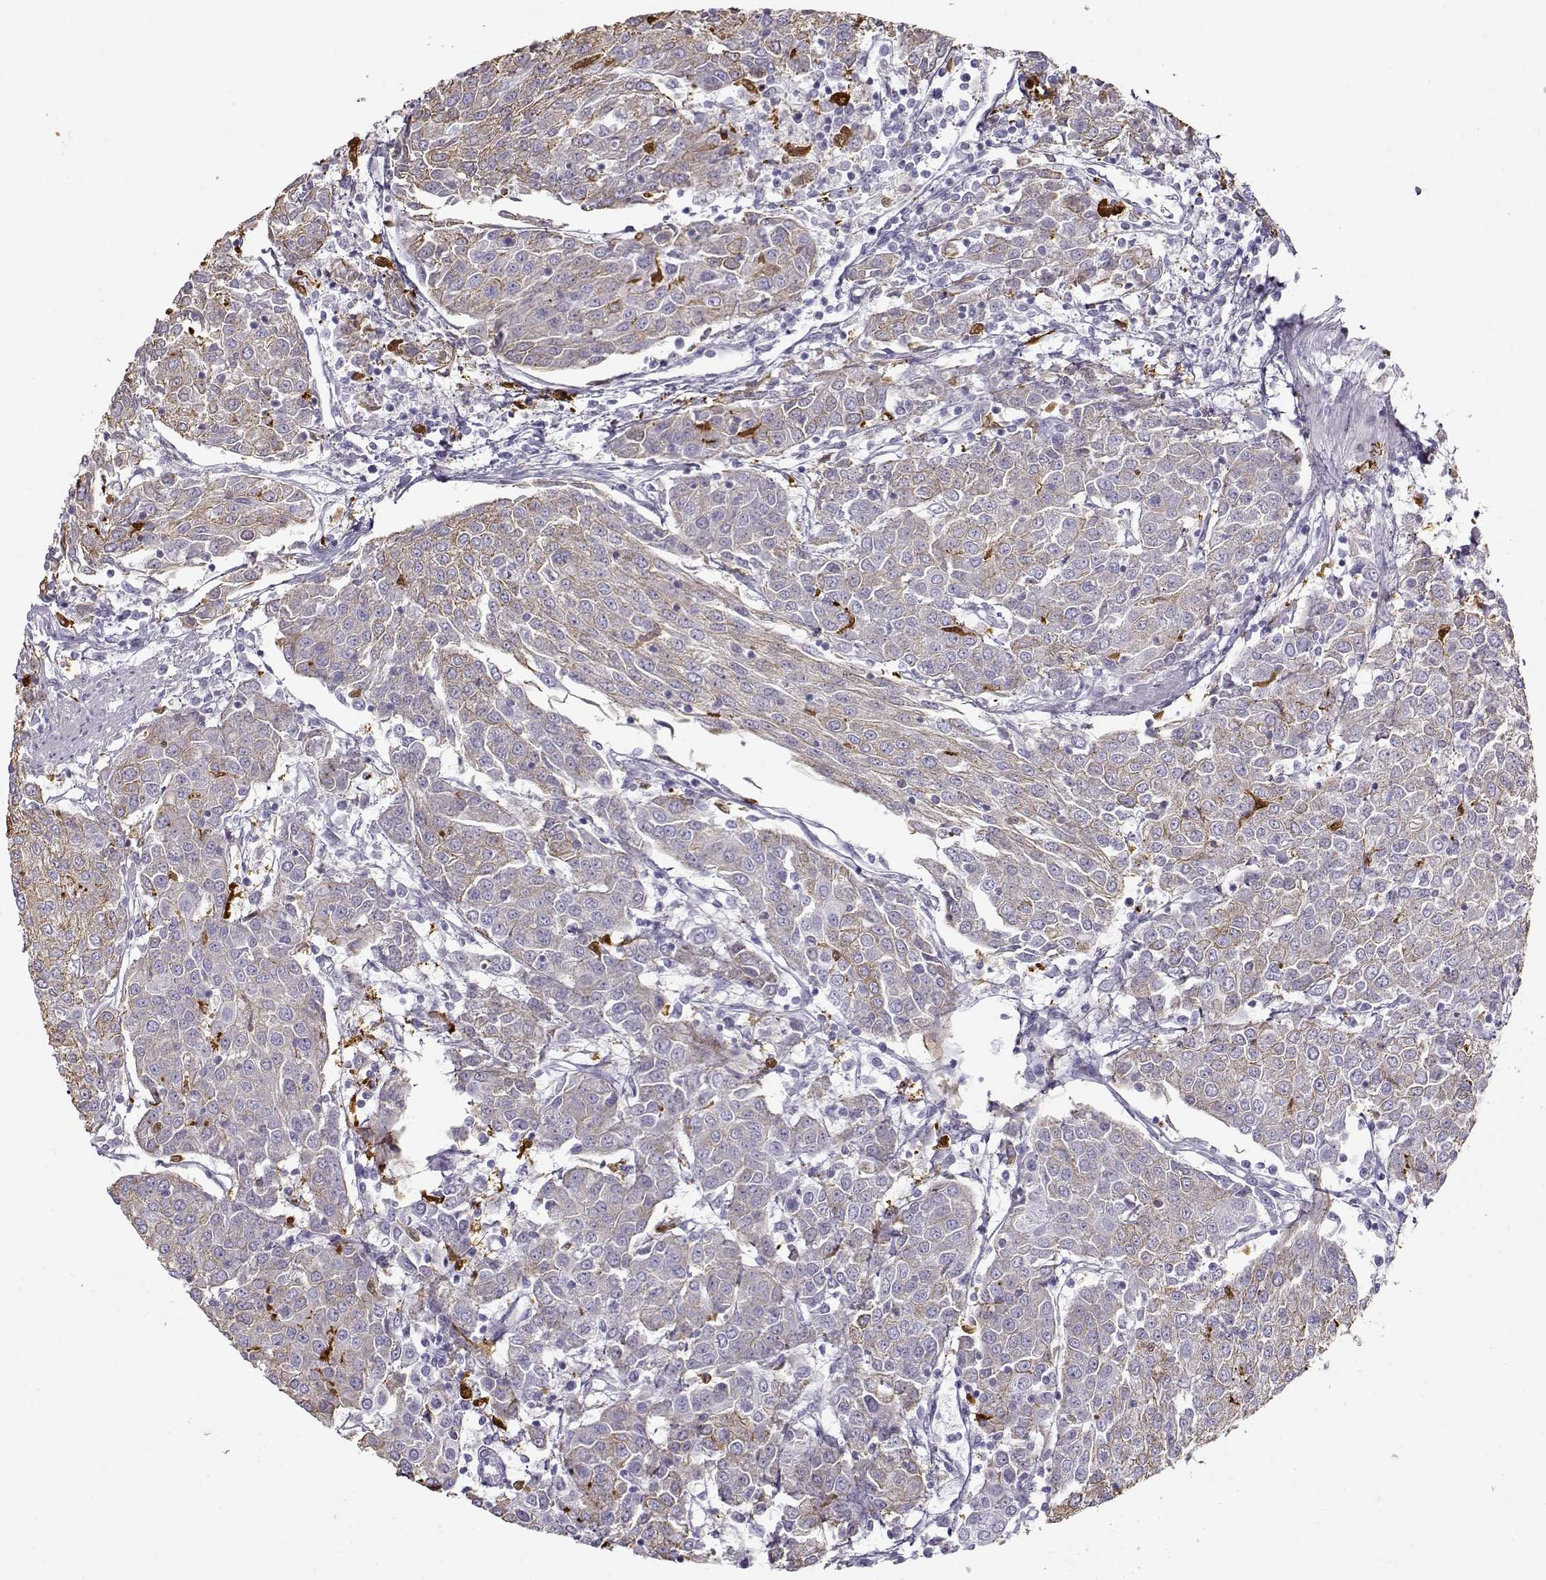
{"staining": {"intensity": "weak", "quantity": "<25%", "location": "cytoplasmic/membranous"}, "tissue": "urothelial cancer", "cell_type": "Tumor cells", "image_type": "cancer", "snomed": [{"axis": "morphology", "description": "Urothelial carcinoma, High grade"}, {"axis": "topography", "description": "Urinary bladder"}], "caption": "This is an immunohistochemistry photomicrograph of urothelial cancer. There is no expression in tumor cells.", "gene": "S100B", "patient": {"sex": "female", "age": 85}}